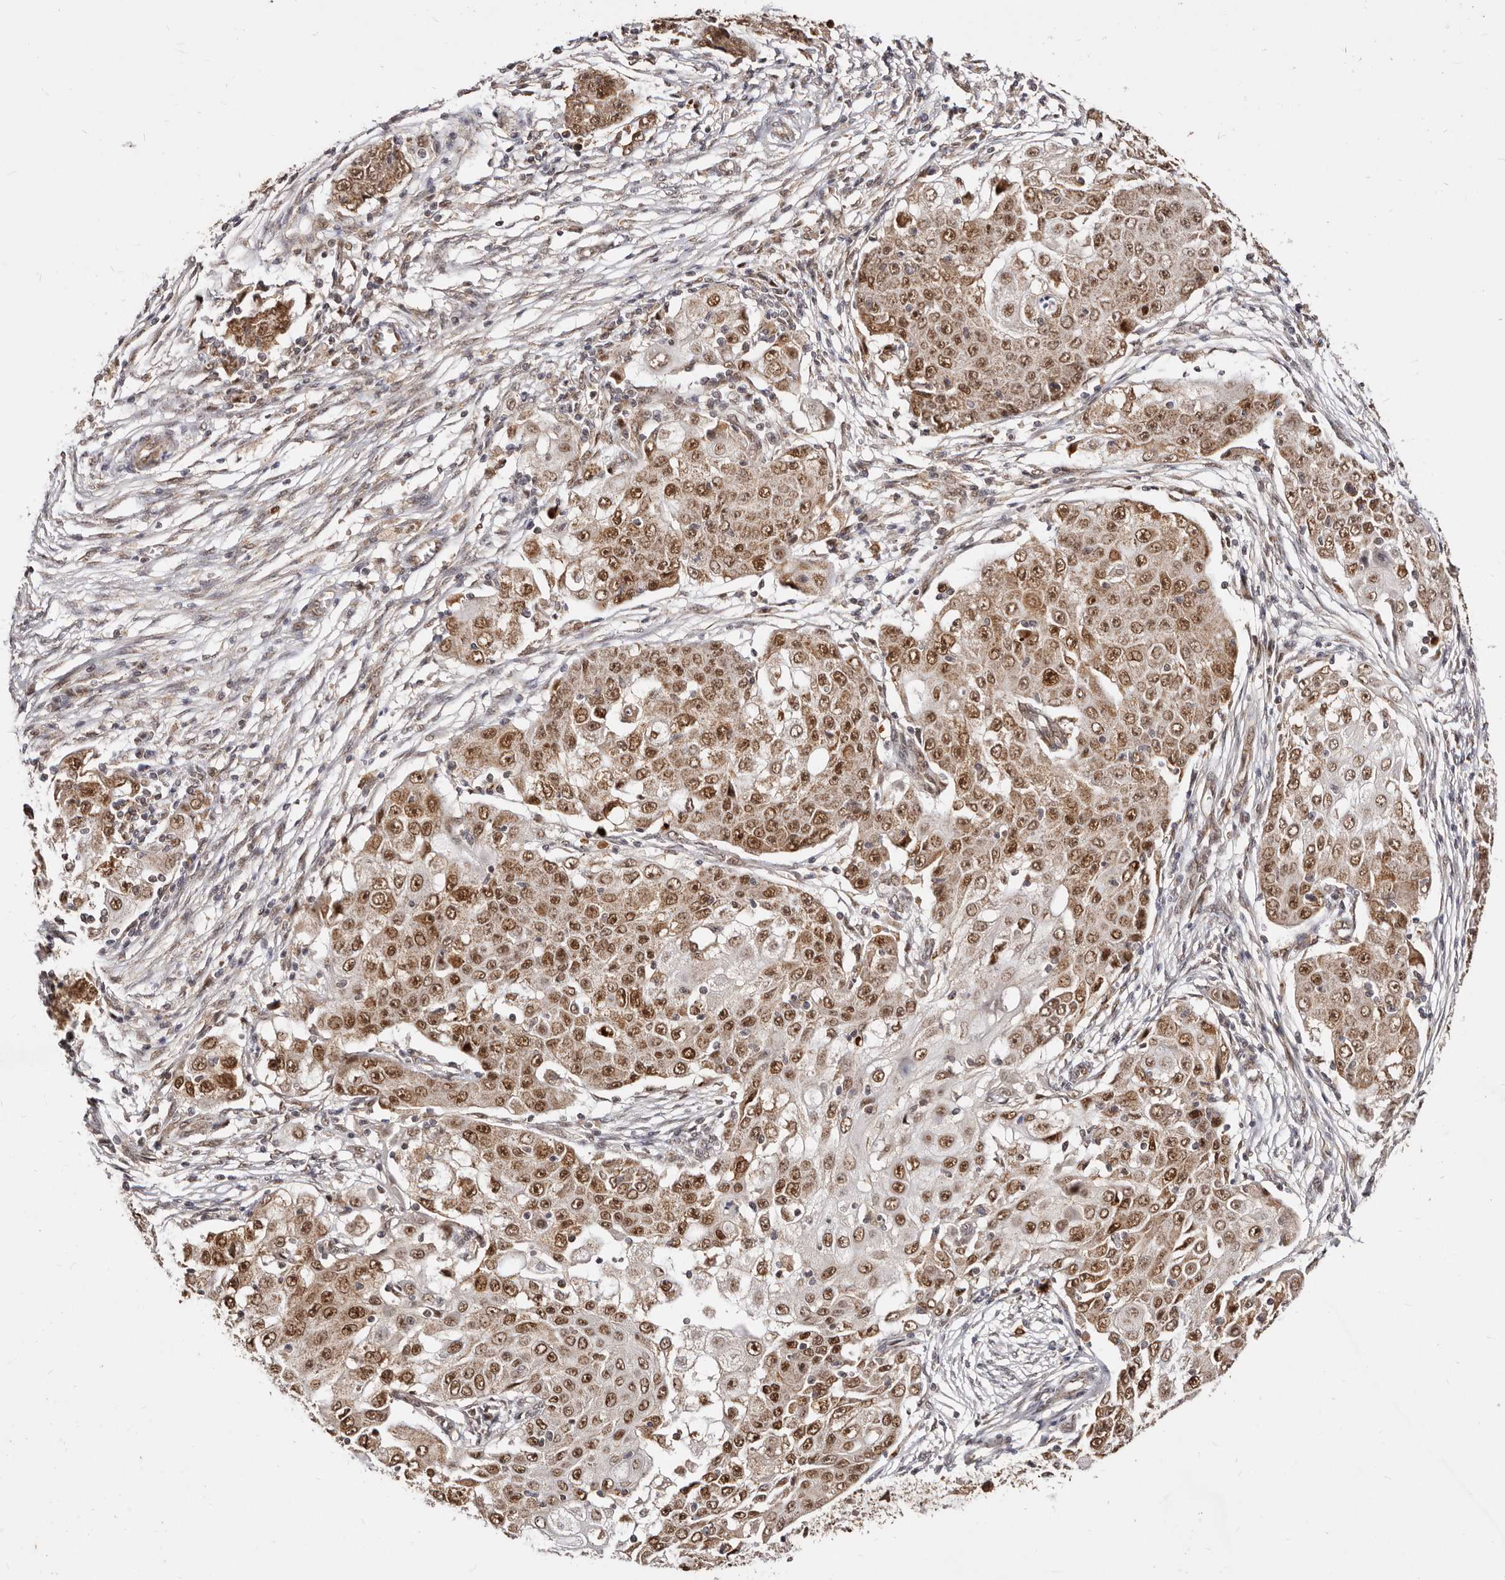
{"staining": {"intensity": "strong", "quantity": ">75%", "location": "nuclear"}, "tissue": "ovarian cancer", "cell_type": "Tumor cells", "image_type": "cancer", "snomed": [{"axis": "morphology", "description": "Carcinoma, endometroid"}, {"axis": "topography", "description": "Ovary"}], "caption": "This histopathology image demonstrates immunohistochemistry (IHC) staining of human endometroid carcinoma (ovarian), with high strong nuclear staining in about >75% of tumor cells.", "gene": "SEC14L1", "patient": {"sex": "female", "age": 42}}